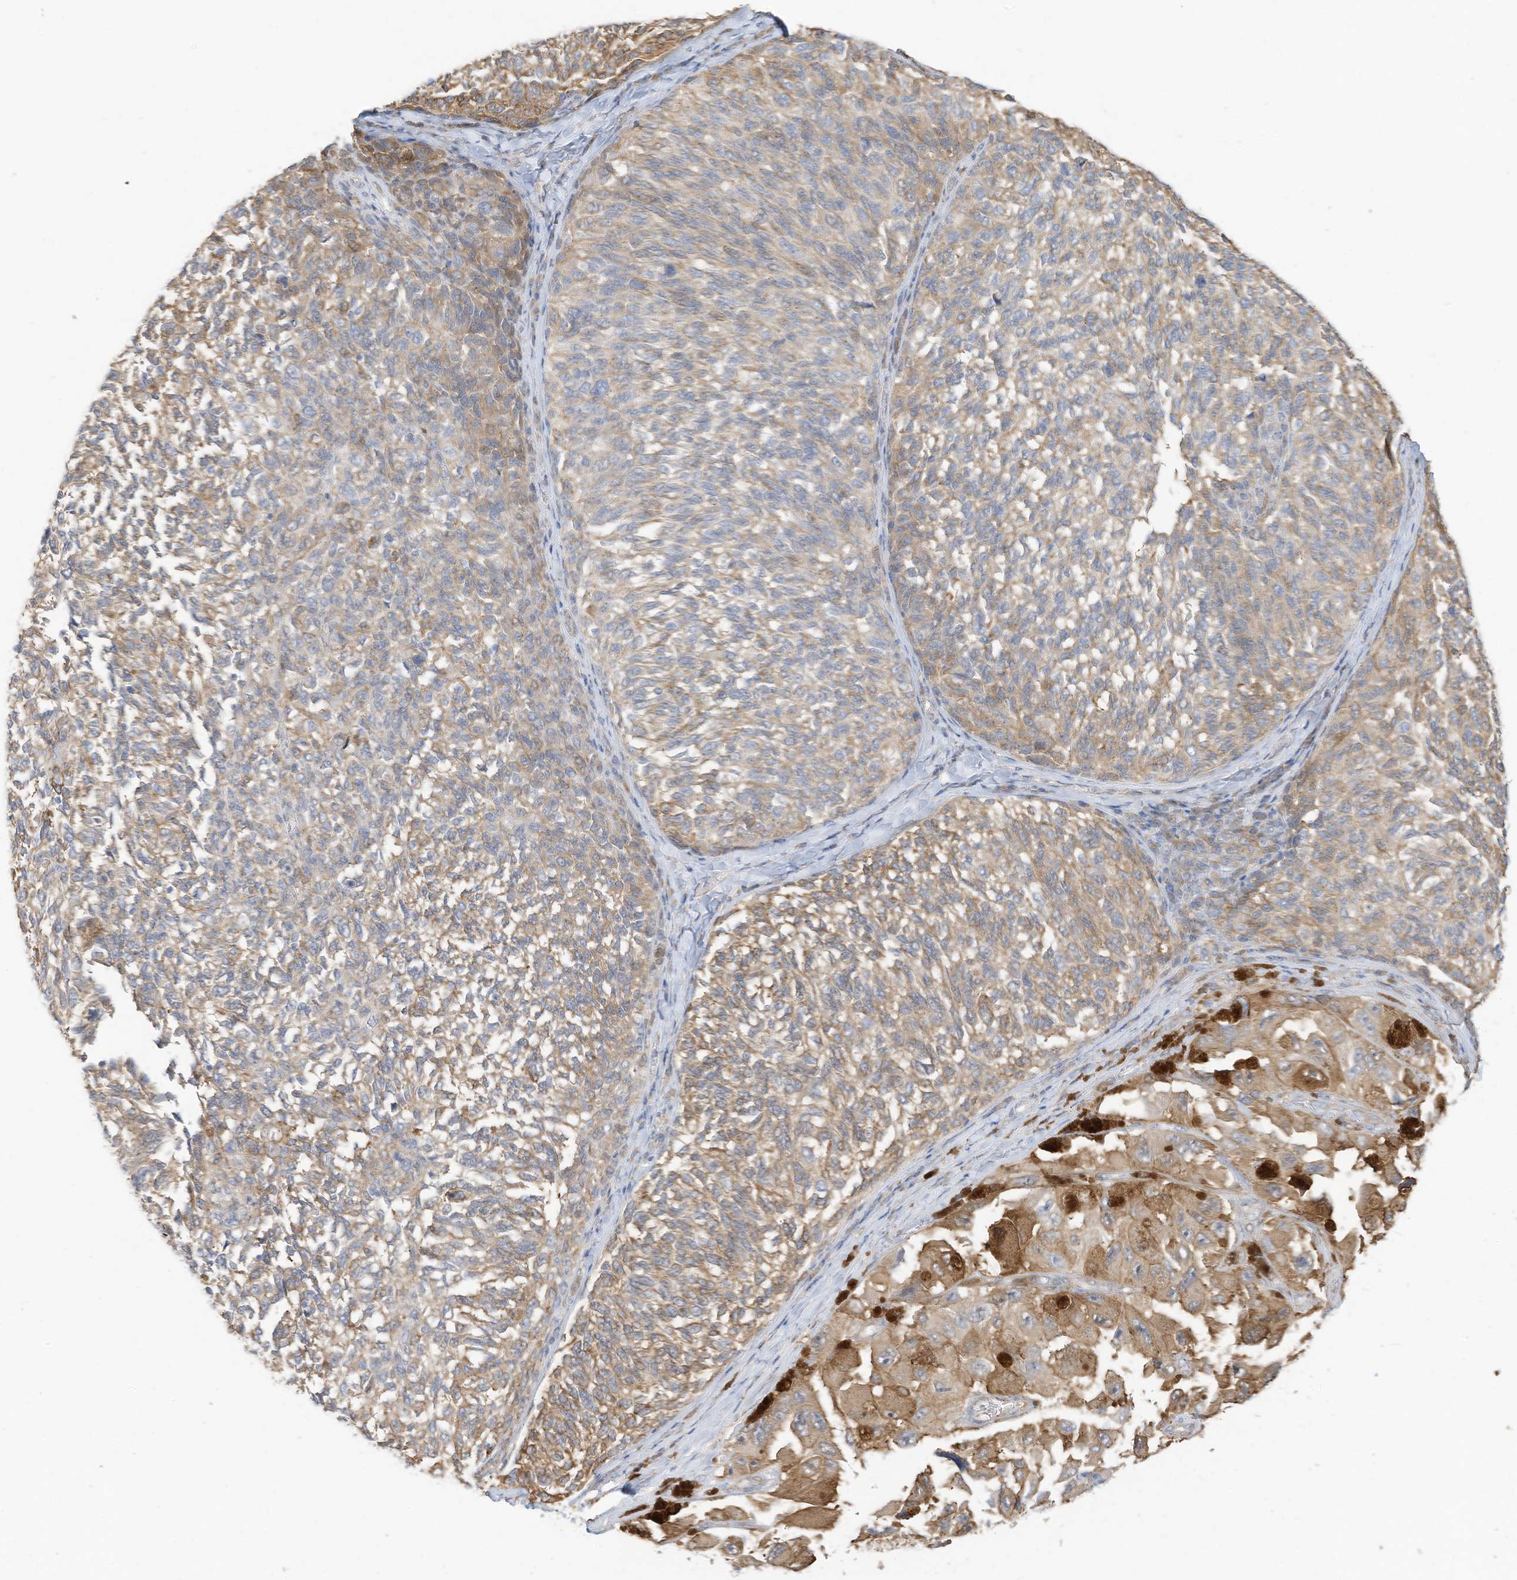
{"staining": {"intensity": "moderate", "quantity": "25%-75%", "location": "cytoplasmic/membranous"}, "tissue": "melanoma", "cell_type": "Tumor cells", "image_type": "cancer", "snomed": [{"axis": "morphology", "description": "Malignant melanoma, NOS"}, {"axis": "topography", "description": "Skin"}], "caption": "This photomicrograph reveals melanoma stained with immunohistochemistry to label a protein in brown. The cytoplasmic/membranous of tumor cells show moderate positivity for the protein. Nuclei are counter-stained blue.", "gene": "ATP13A1", "patient": {"sex": "female", "age": 73}}